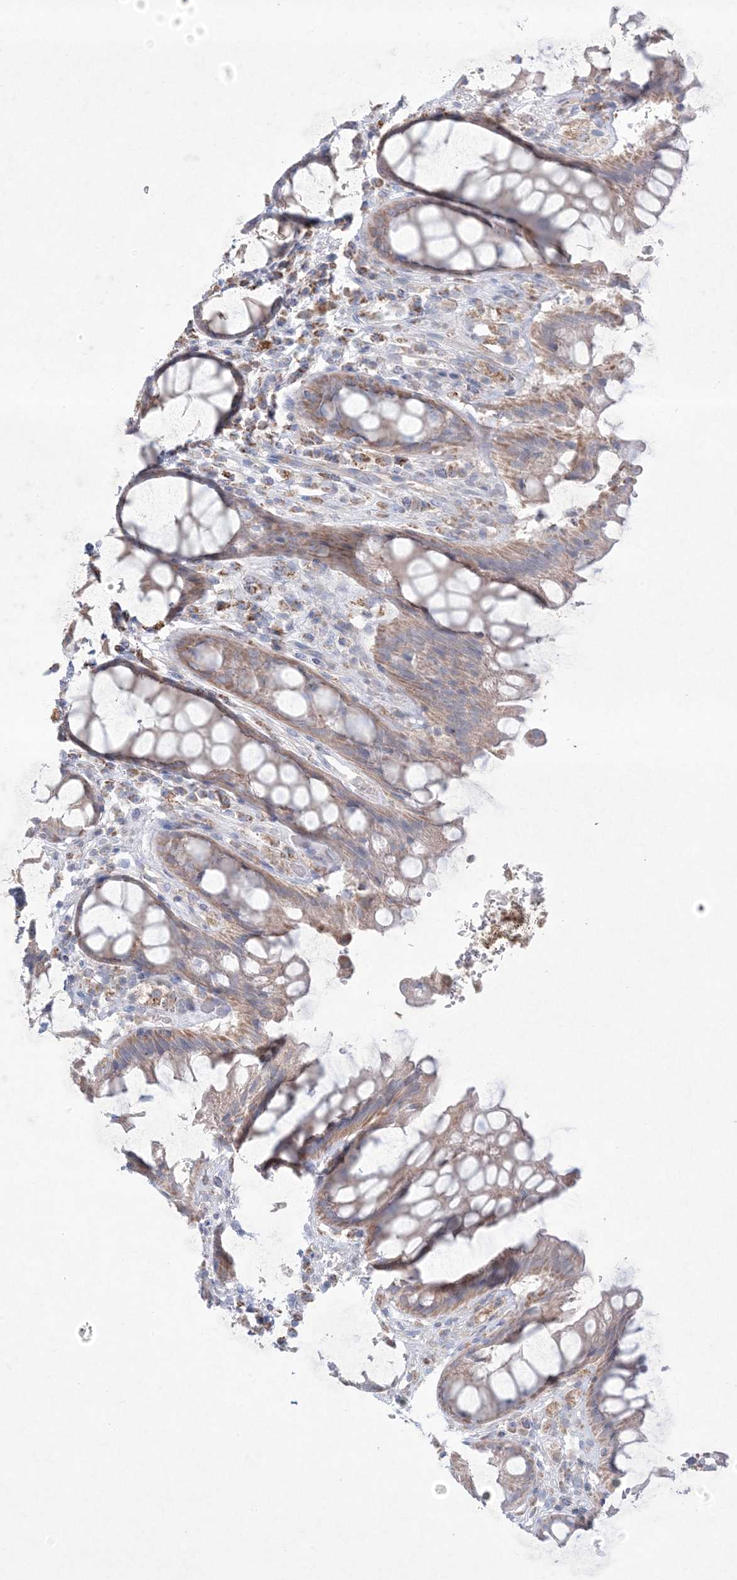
{"staining": {"intensity": "moderate", "quantity": "<25%", "location": "cytoplasmic/membranous"}, "tissue": "rectum", "cell_type": "Glandular cells", "image_type": "normal", "snomed": [{"axis": "morphology", "description": "Normal tissue, NOS"}, {"axis": "topography", "description": "Rectum"}], "caption": "Moderate cytoplasmic/membranous protein expression is seen in approximately <25% of glandular cells in rectum. (DAB (3,3'-diaminobenzidine) = brown stain, brightfield microscopy at high magnification).", "gene": "KCTD6", "patient": {"sex": "male", "age": 64}}